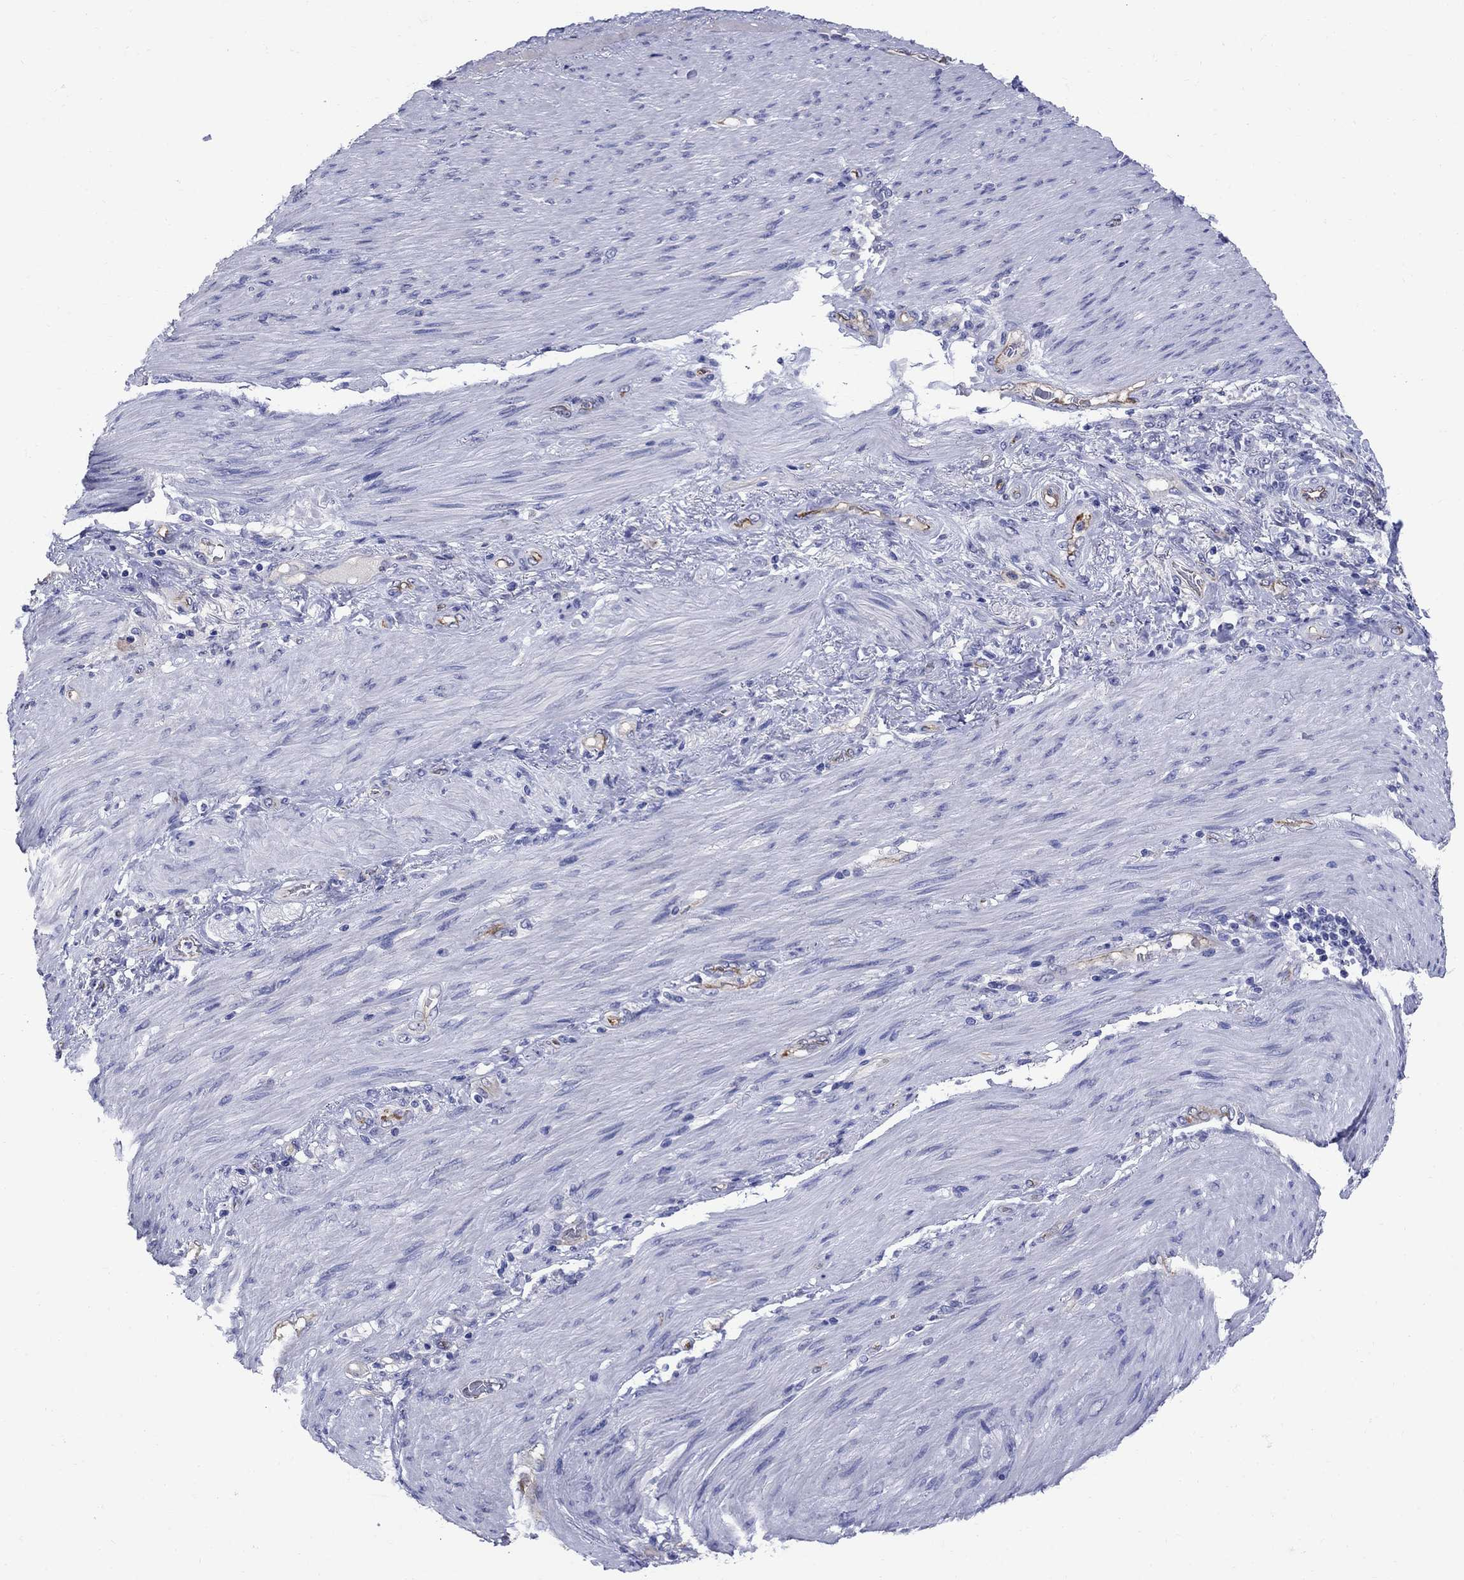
{"staining": {"intensity": "negative", "quantity": "none", "location": "none"}, "tissue": "stomach cancer", "cell_type": "Tumor cells", "image_type": "cancer", "snomed": [{"axis": "morphology", "description": "Normal tissue, NOS"}, {"axis": "morphology", "description": "Adenocarcinoma, NOS"}, {"axis": "topography", "description": "Stomach"}], "caption": "The image reveals no significant expression in tumor cells of stomach cancer.", "gene": "SMCP", "patient": {"sex": "female", "age": 79}}